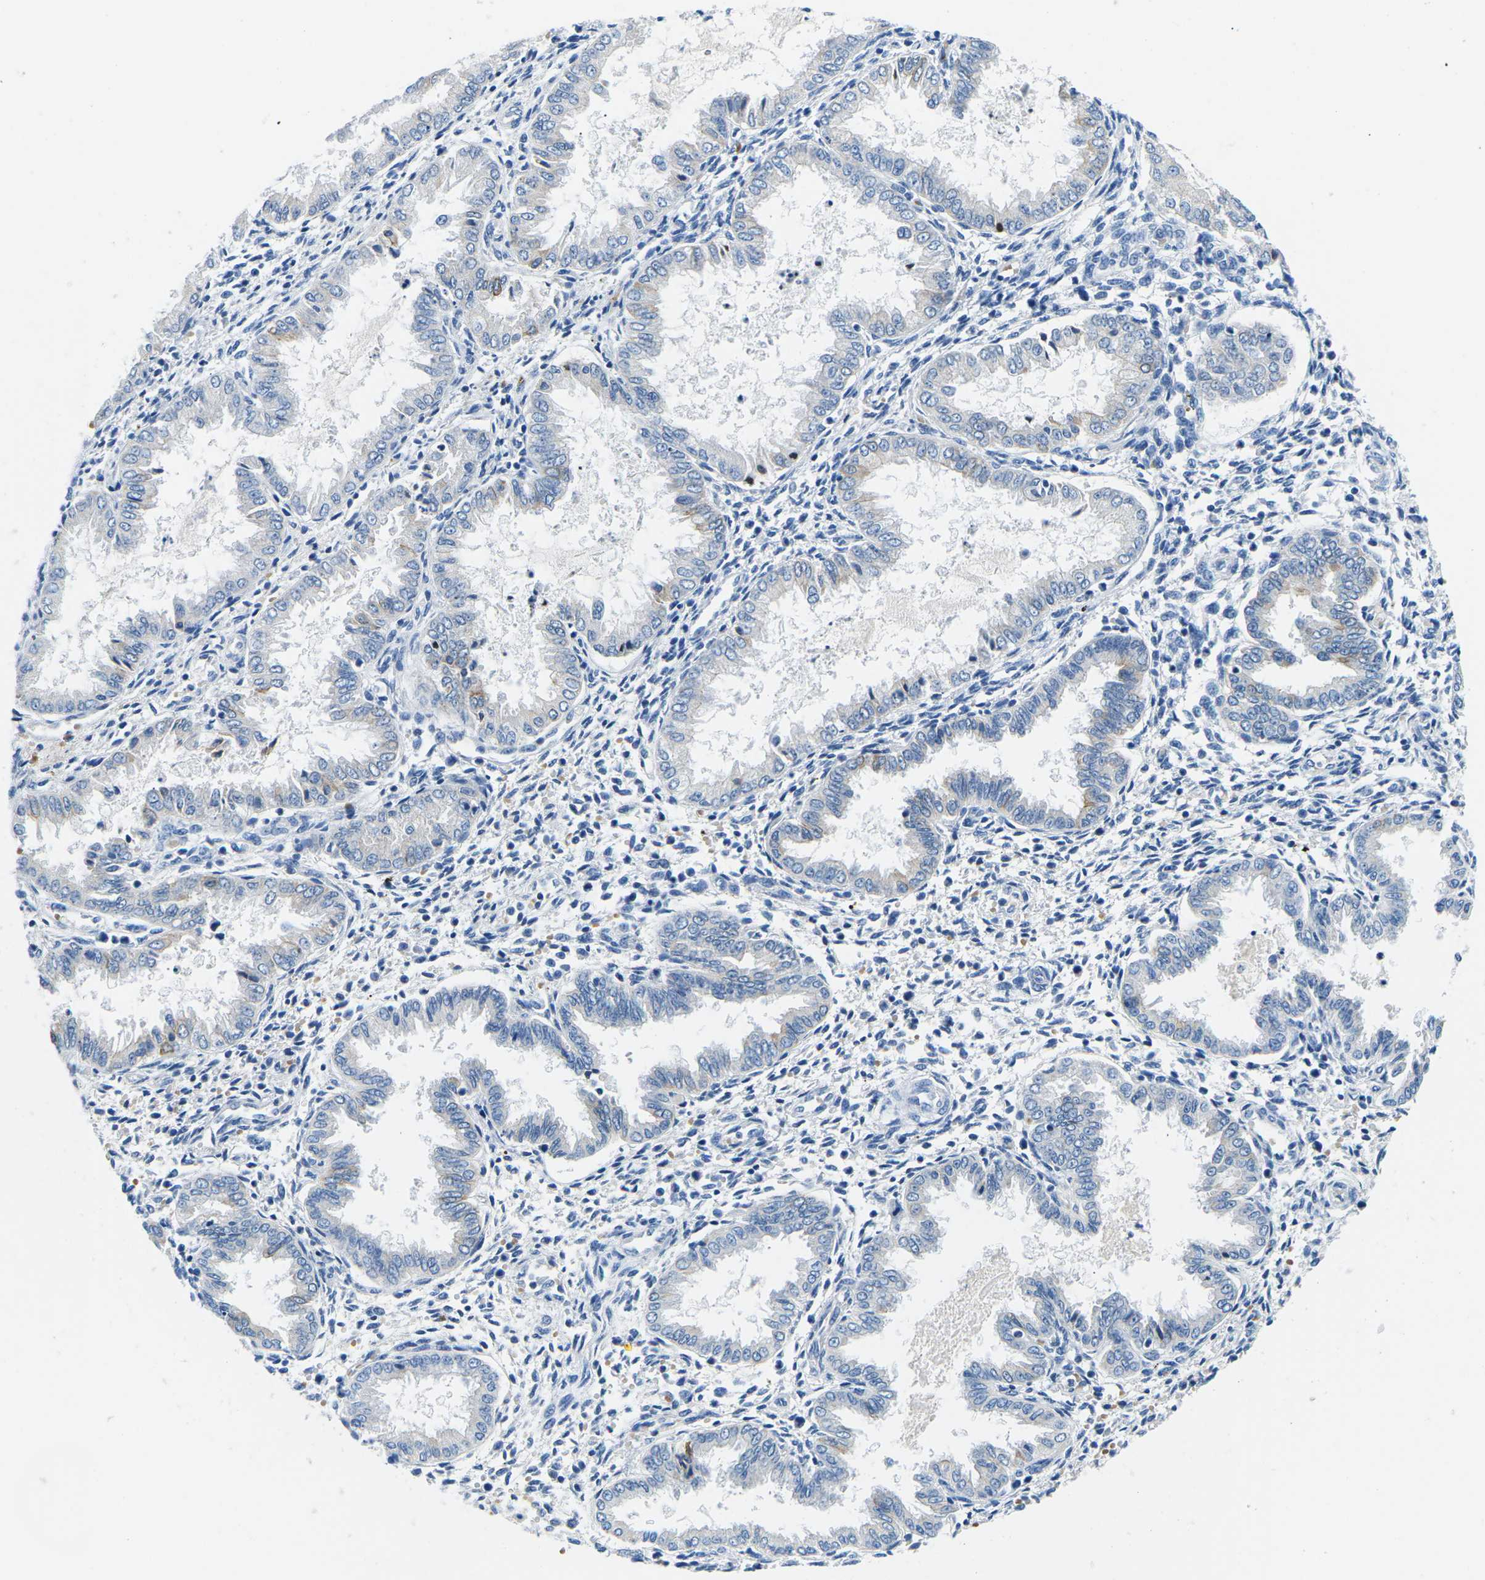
{"staining": {"intensity": "negative", "quantity": "none", "location": "none"}, "tissue": "endometrium", "cell_type": "Cells in endometrial stroma", "image_type": "normal", "snomed": [{"axis": "morphology", "description": "Normal tissue, NOS"}, {"axis": "topography", "description": "Endometrium"}], "caption": "IHC photomicrograph of normal endometrium: human endometrium stained with DAB (3,3'-diaminobenzidine) exhibits no significant protein expression in cells in endometrial stroma.", "gene": "TM6SF1", "patient": {"sex": "female", "age": 33}}